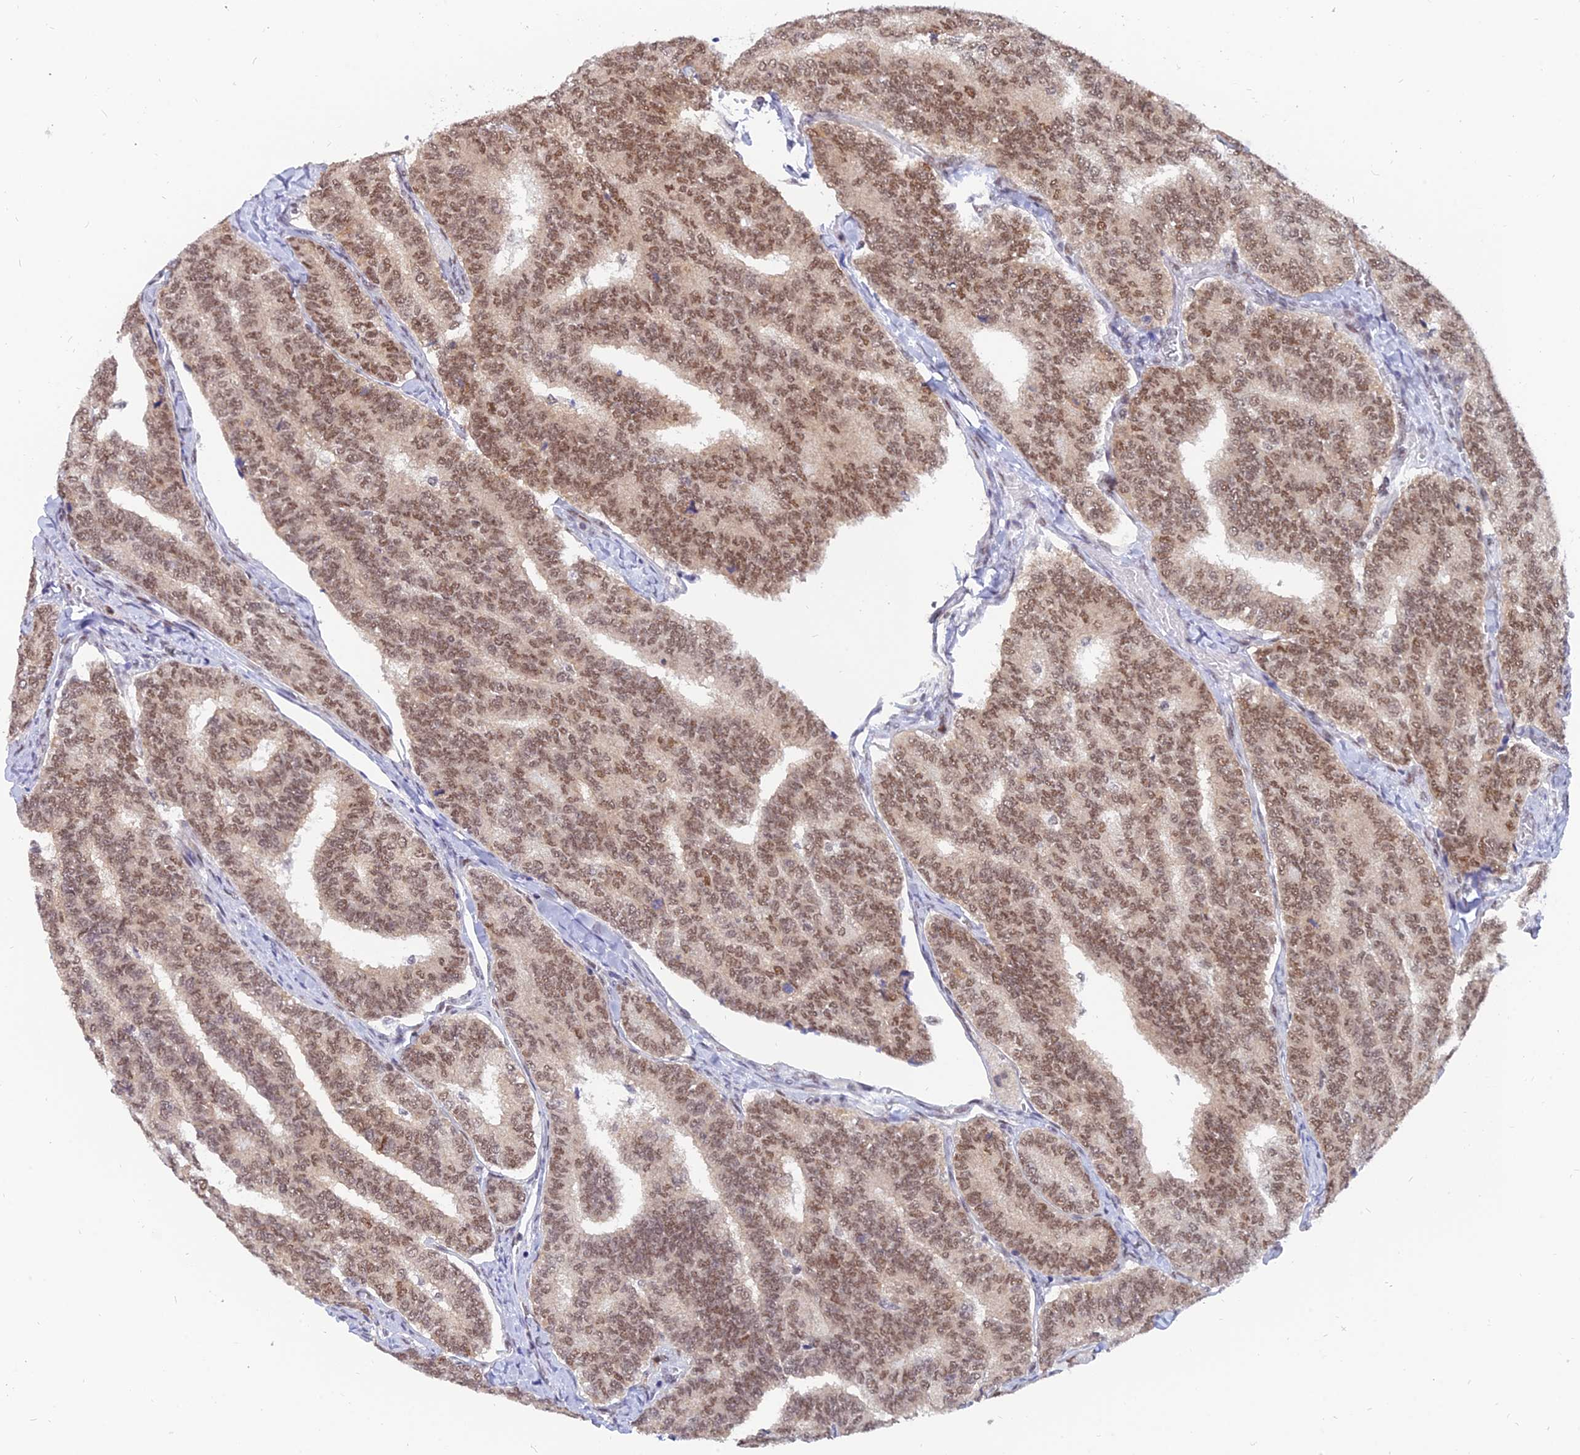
{"staining": {"intensity": "moderate", "quantity": ">75%", "location": "nuclear"}, "tissue": "thyroid cancer", "cell_type": "Tumor cells", "image_type": "cancer", "snomed": [{"axis": "morphology", "description": "Papillary adenocarcinoma, NOS"}, {"axis": "topography", "description": "Thyroid gland"}], "caption": "This image displays thyroid cancer (papillary adenocarcinoma) stained with immunohistochemistry (IHC) to label a protein in brown. The nuclear of tumor cells show moderate positivity for the protein. Nuclei are counter-stained blue.", "gene": "DPY30", "patient": {"sex": "female", "age": 35}}